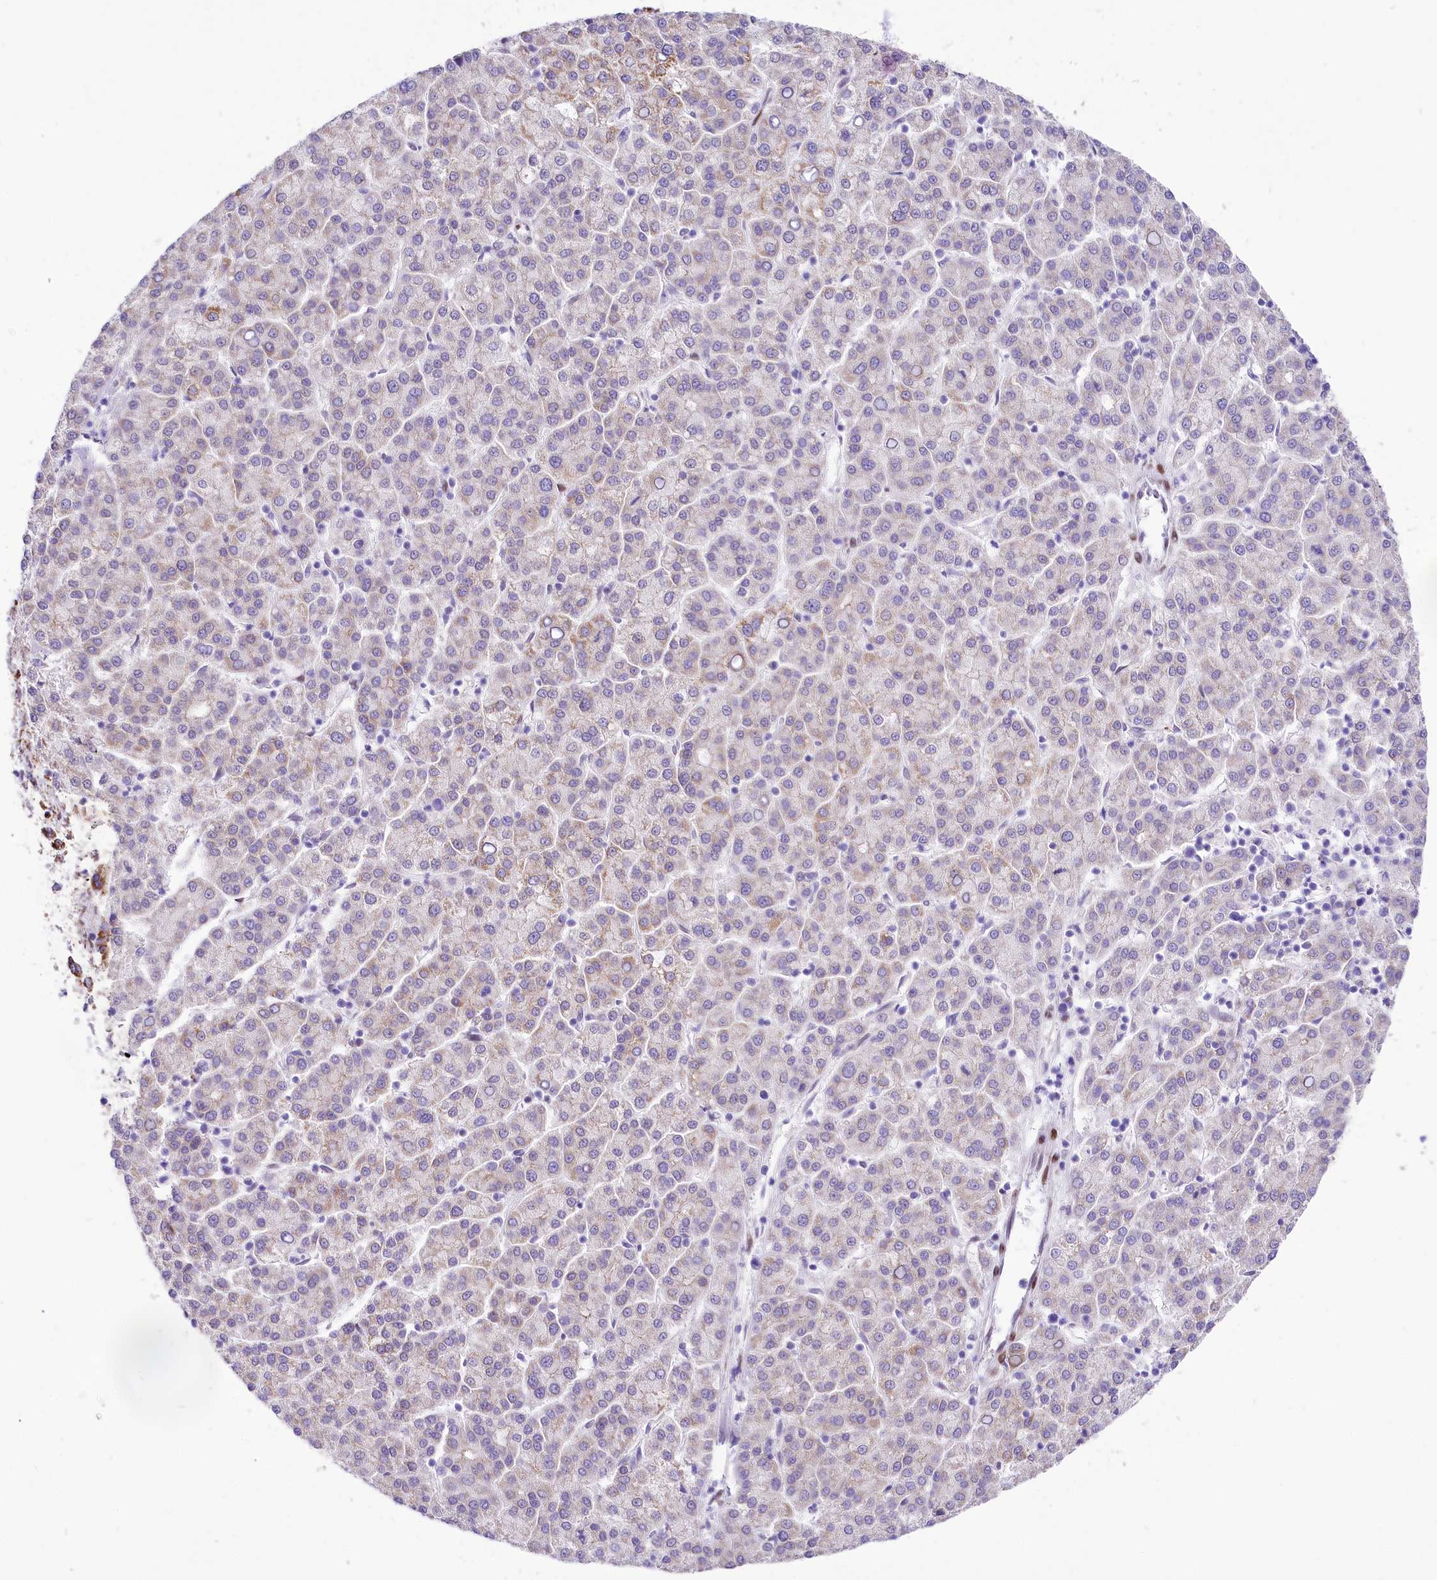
{"staining": {"intensity": "weak", "quantity": "<25%", "location": "cytoplasmic/membranous"}, "tissue": "liver cancer", "cell_type": "Tumor cells", "image_type": "cancer", "snomed": [{"axis": "morphology", "description": "Carcinoma, Hepatocellular, NOS"}, {"axis": "topography", "description": "Liver"}], "caption": "Image shows no protein staining in tumor cells of hepatocellular carcinoma (liver) tissue.", "gene": "PPIP5K2", "patient": {"sex": "female", "age": 58}}